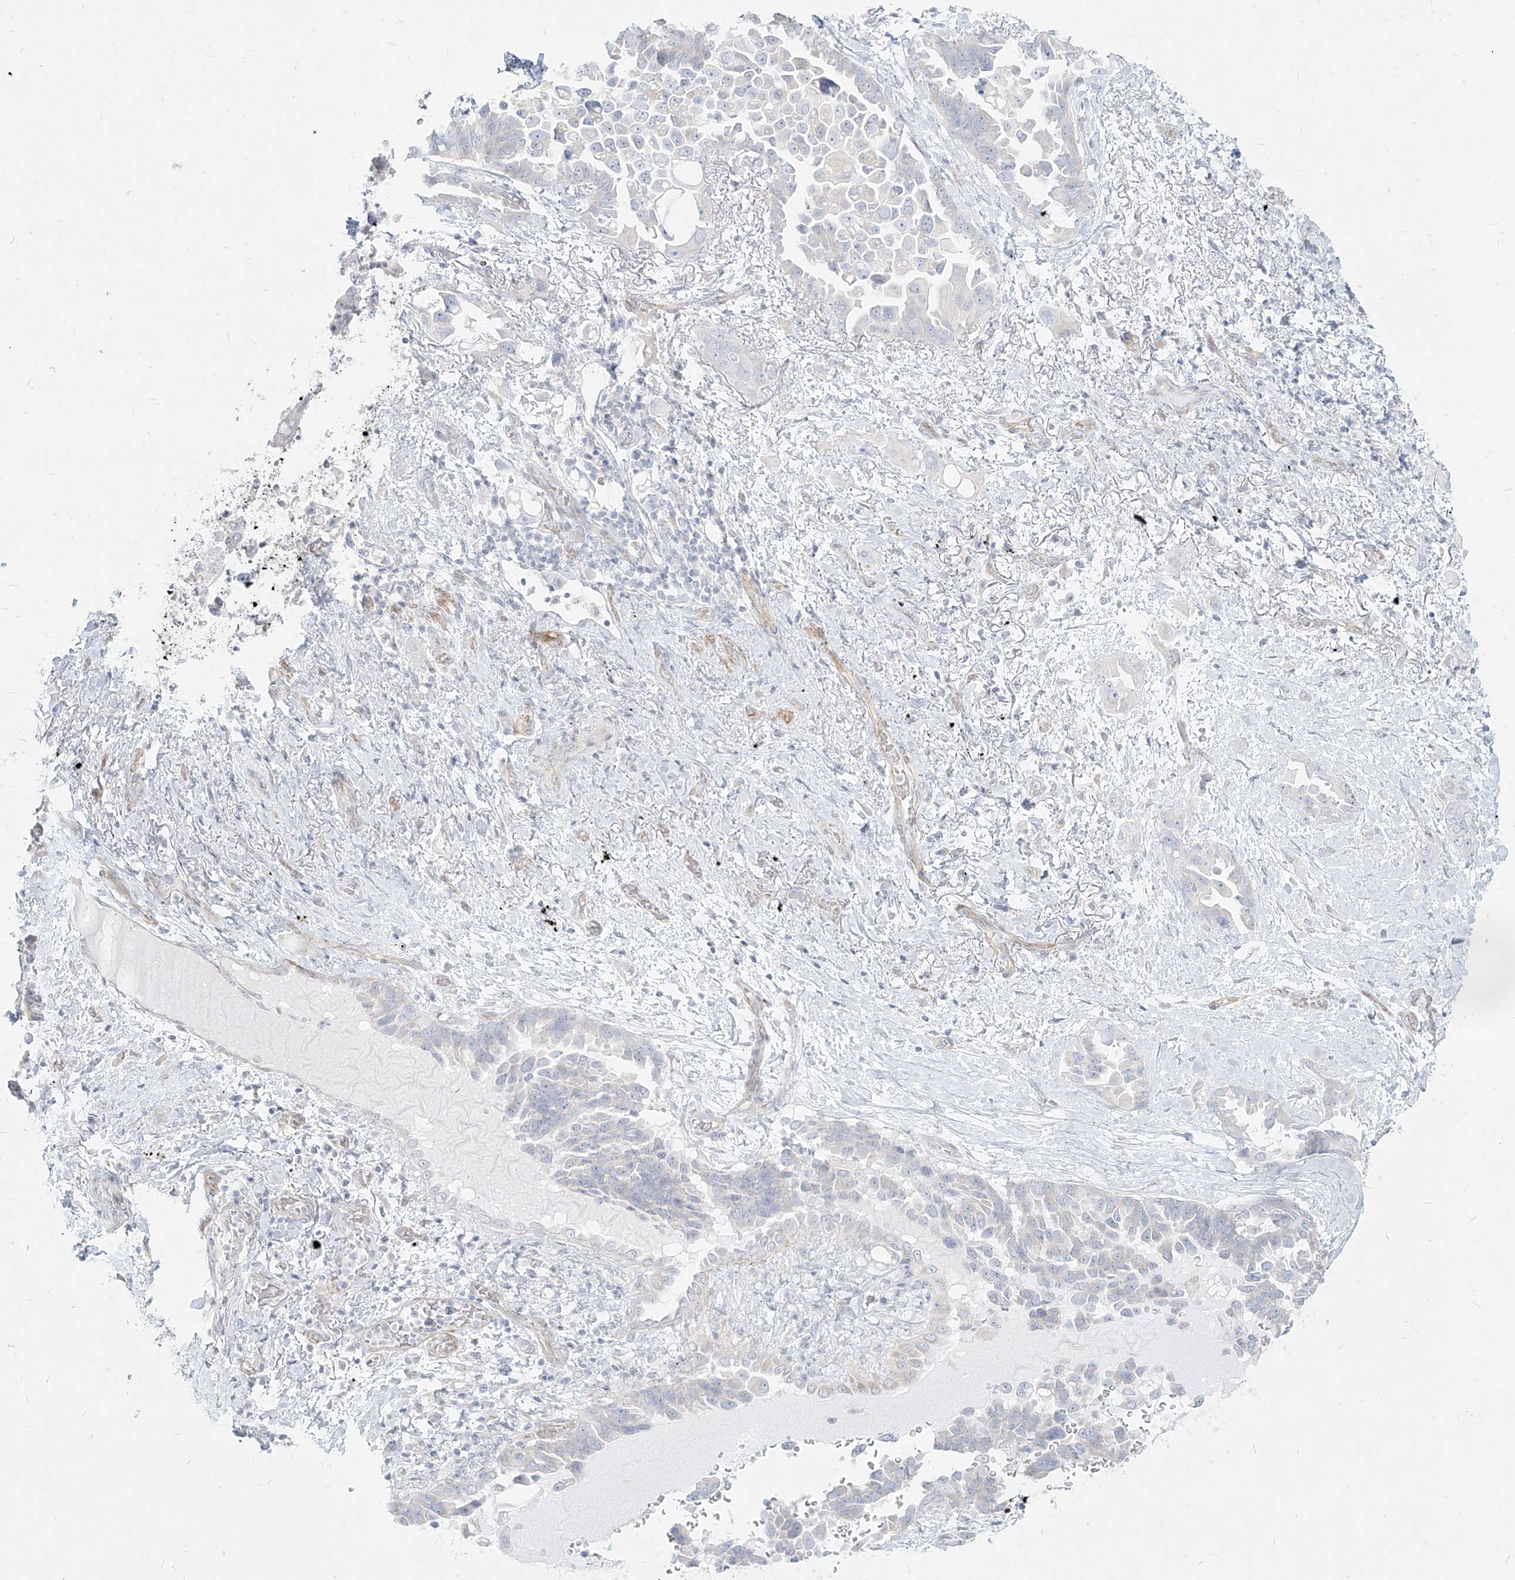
{"staining": {"intensity": "negative", "quantity": "none", "location": "none"}, "tissue": "lung cancer", "cell_type": "Tumor cells", "image_type": "cancer", "snomed": [{"axis": "morphology", "description": "Adenocarcinoma, NOS"}, {"axis": "topography", "description": "Lung"}], "caption": "IHC histopathology image of lung cancer (adenocarcinoma) stained for a protein (brown), which displays no expression in tumor cells. (Stains: DAB immunohistochemistry (IHC) with hematoxylin counter stain, Microscopy: brightfield microscopy at high magnification).", "gene": "ITPKB", "patient": {"sex": "female", "age": 67}}